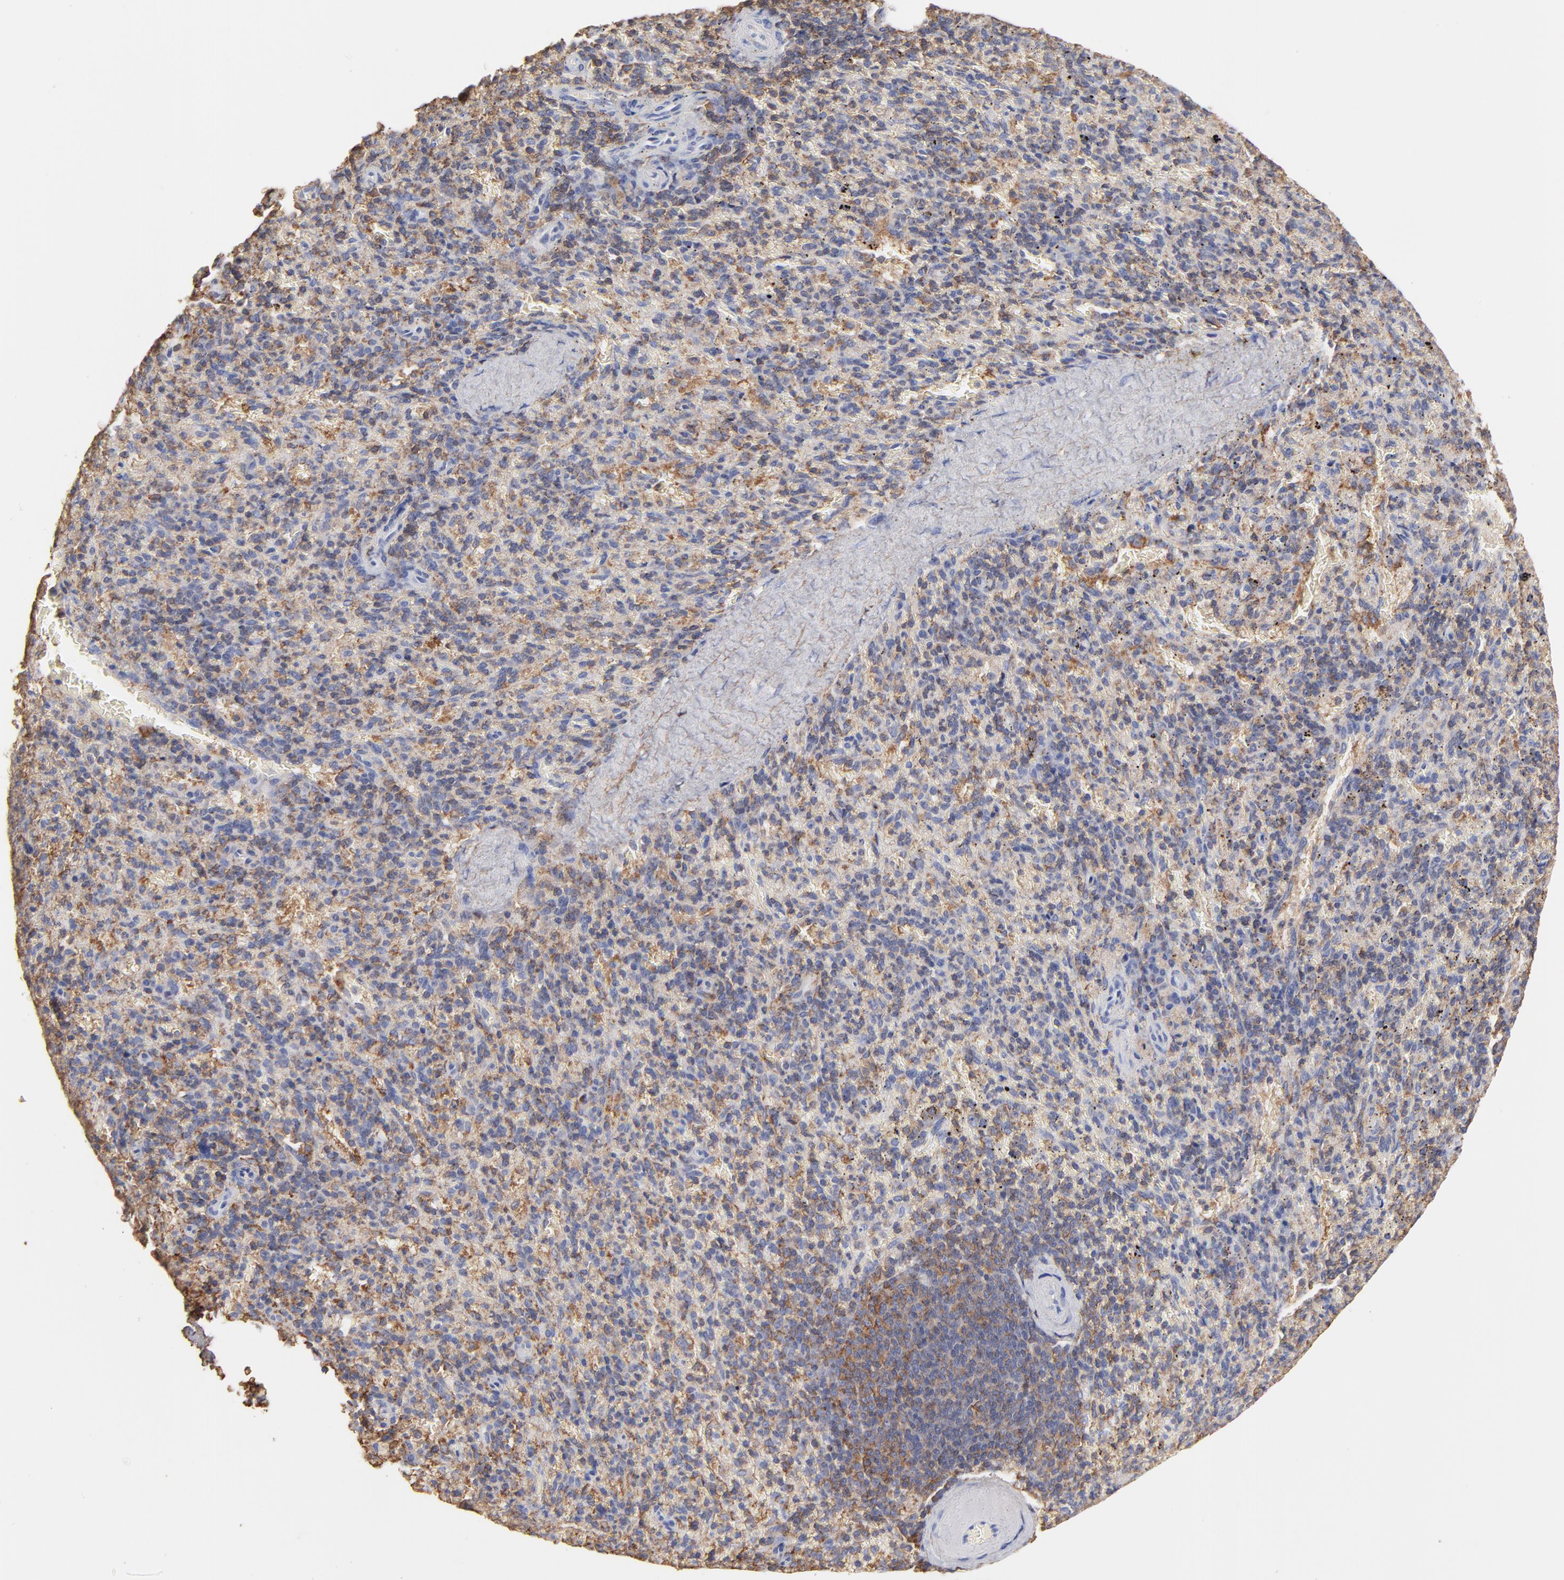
{"staining": {"intensity": "moderate", "quantity": ">75%", "location": "cytoplasmic/membranous"}, "tissue": "spleen", "cell_type": "Cells in red pulp", "image_type": "normal", "snomed": [{"axis": "morphology", "description": "Normal tissue, NOS"}, {"axis": "topography", "description": "Spleen"}], "caption": "Spleen stained with DAB immunohistochemistry (IHC) exhibits medium levels of moderate cytoplasmic/membranous expression in about >75% of cells in red pulp.", "gene": "ASL", "patient": {"sex": "female", "age": 43}}